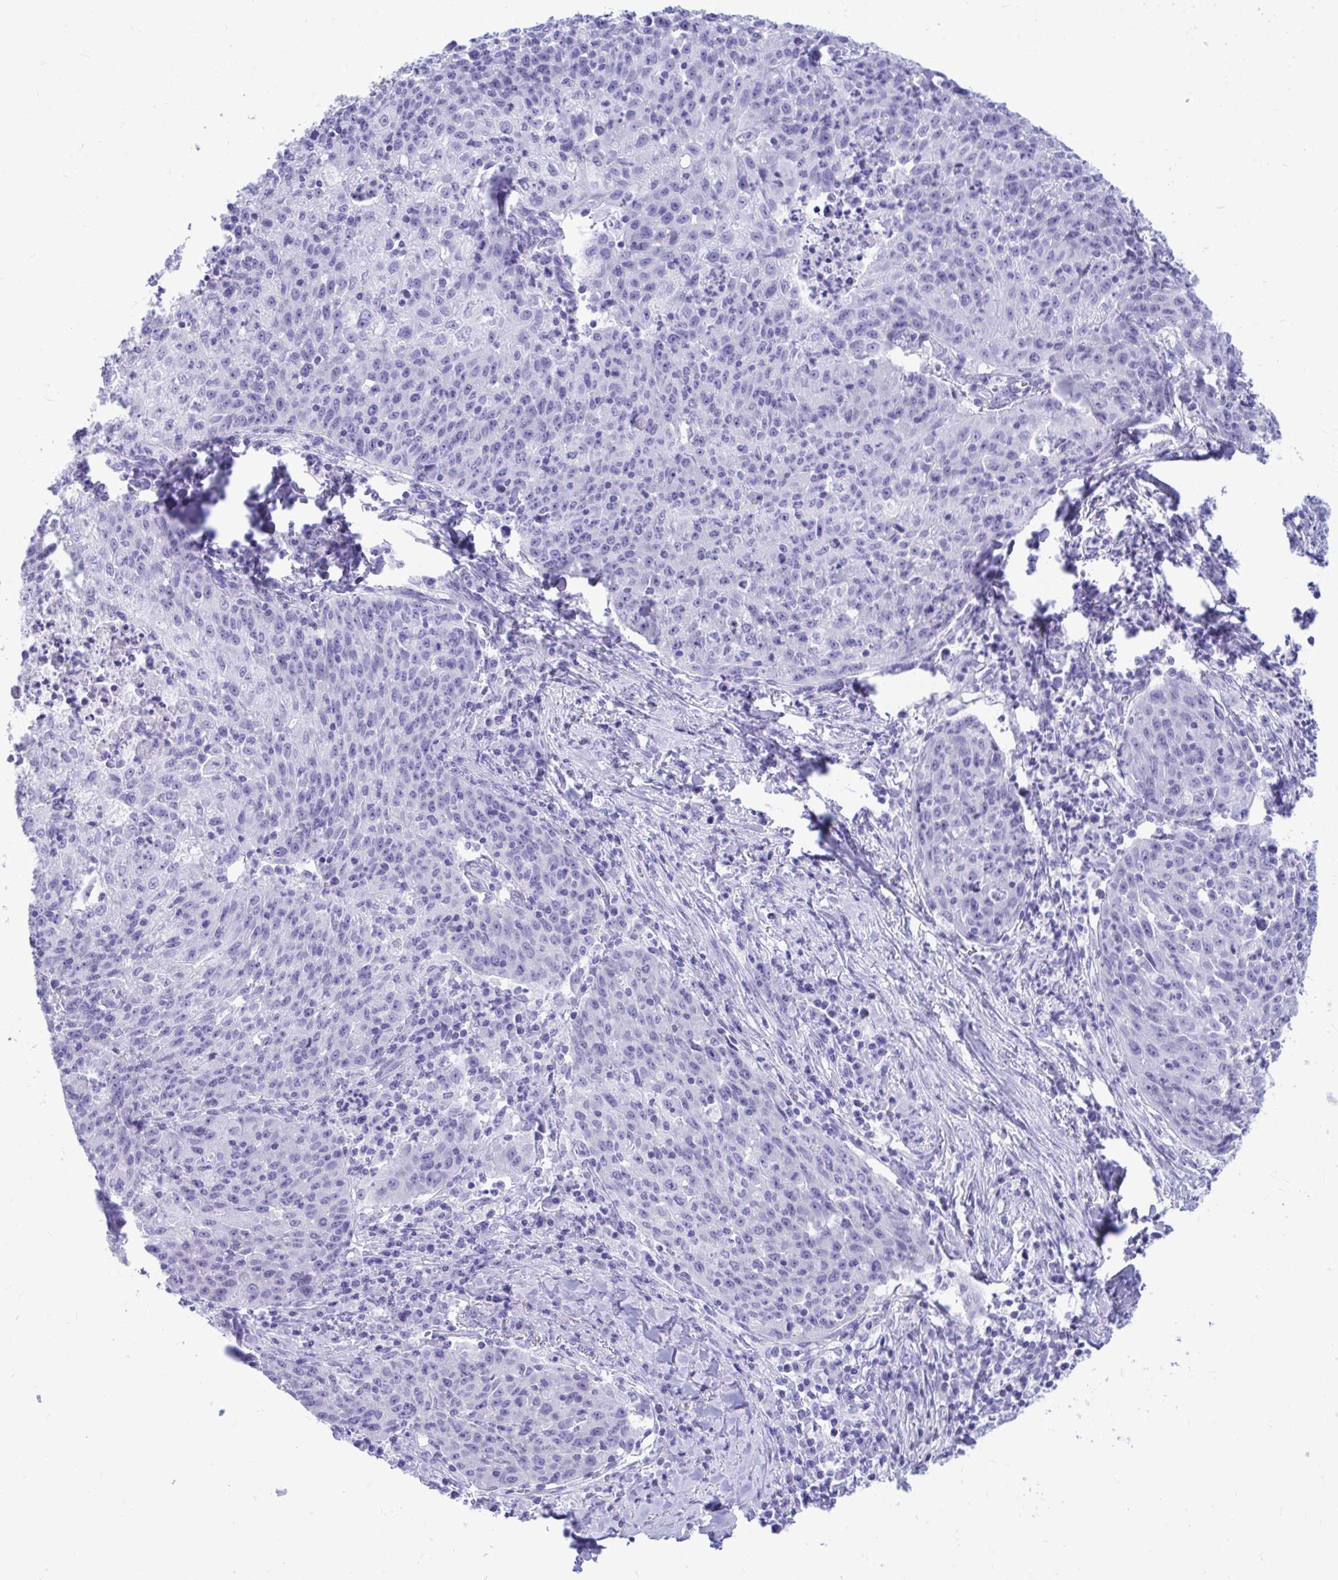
{"staining": {"intensity": "negative", "quantity": "none", "location": "none"}, "tissue": "lung cancer", "cell_type": "Tumor cells", "image_type": "cancer", "snomed": [{"axis": "morphology", "description": "Squamous cell carcinoma, NOS"}, {"axis": "morphology", "description": "Squamous cell carcinoma, metastatic, NOS"}, {"axis": "topography", "description": "Bronchus"}, {"axis": "topography", "description": "Lung"}], "caption": "Tumor cells show no significant positivity in lung metastatic squamous cell carcinoma. (DAB (3,3'-diaminobenzidine) immunohistochemistry, high magnification).", "gene": "SHISA8", "patient": {"sex": "male", "age": 62}}